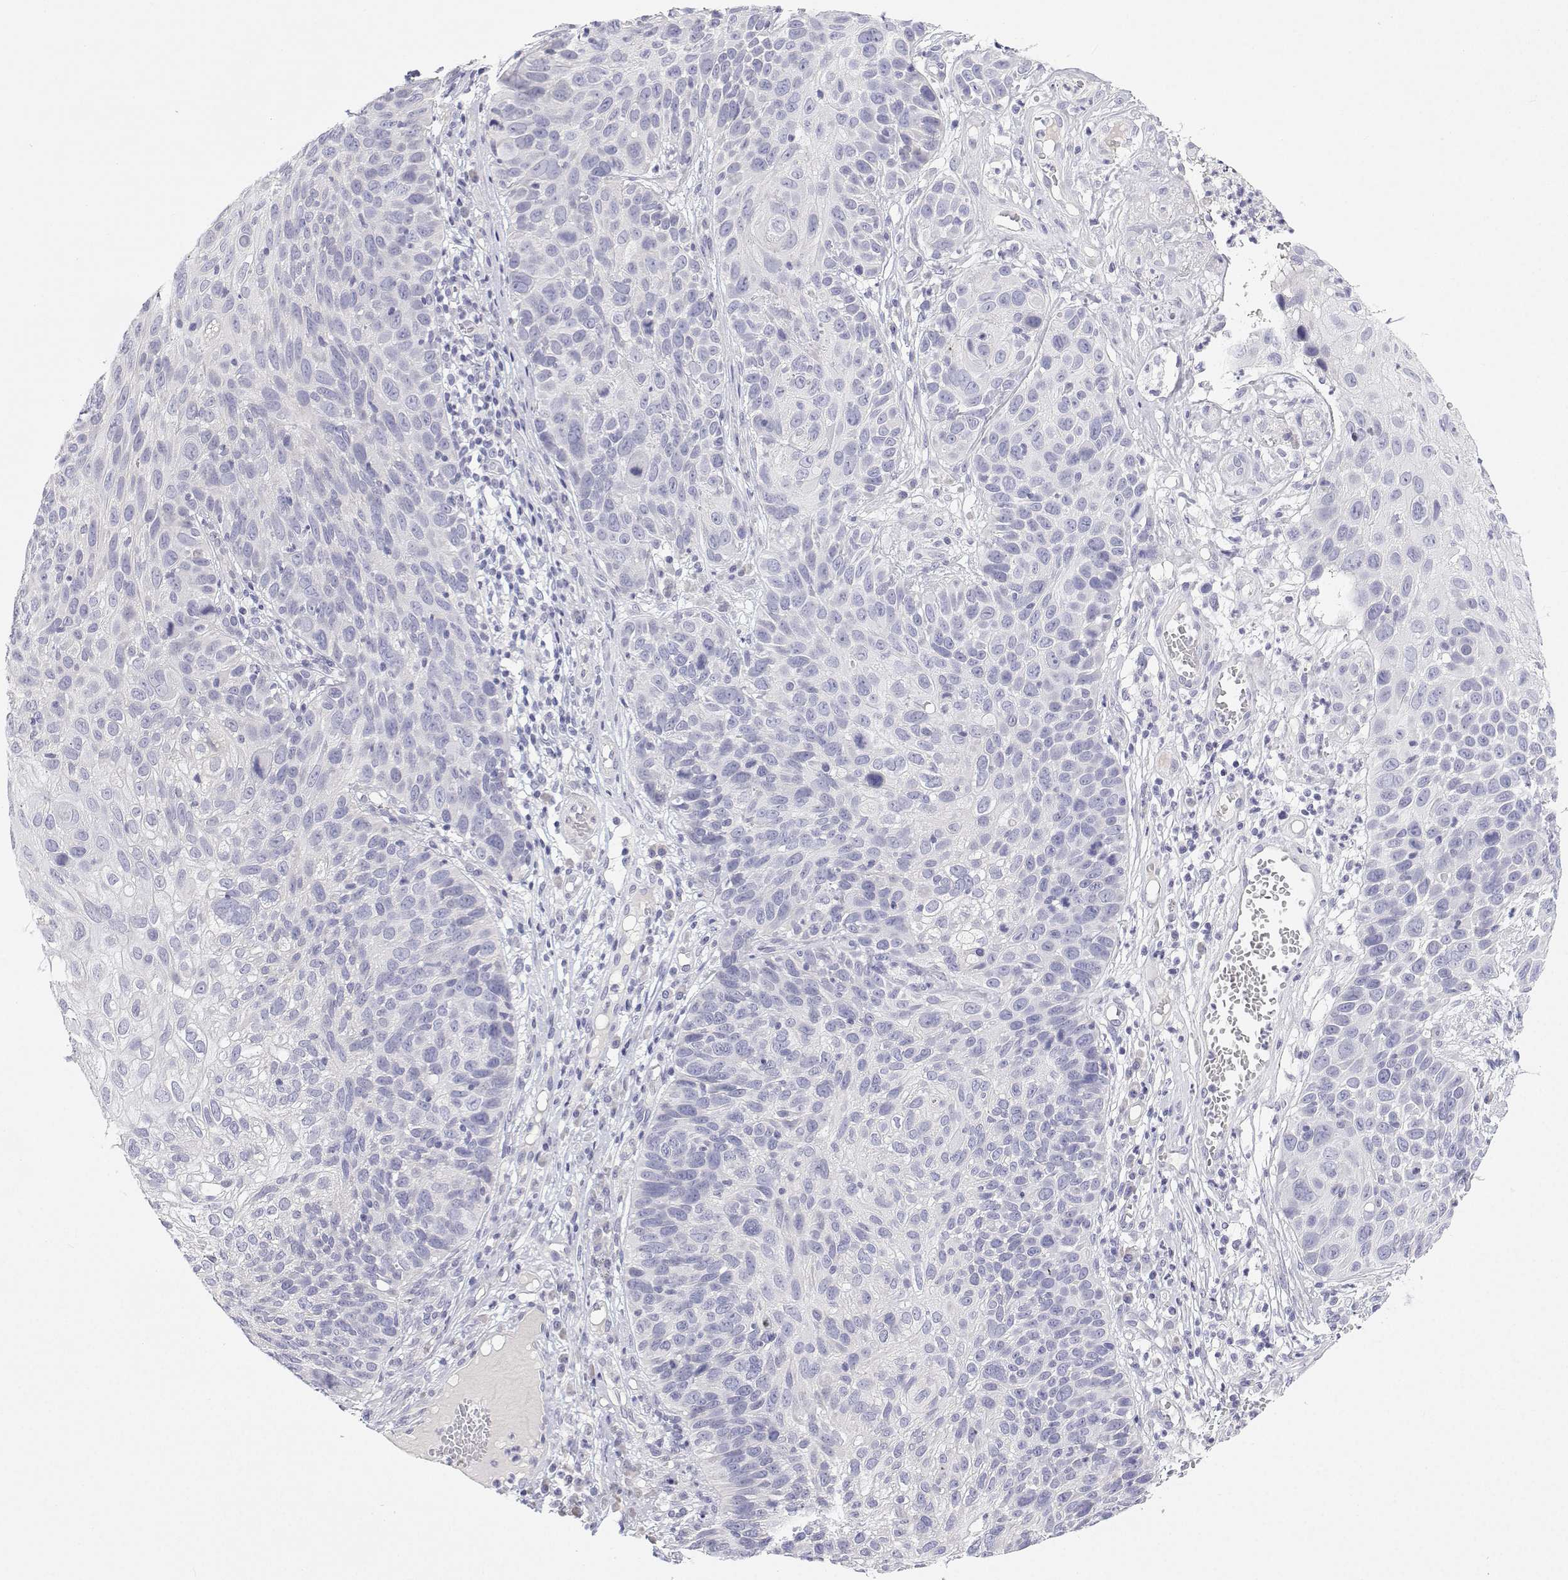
{"staining": {"intensity": "negative", "quantity": "none", "location": "none"}, "tissue": "skin cancer", "cell_type": "Tumor cells", "image_type": "cancer", "snomed": [{"axis": "morphology", "description": "Squamous cell carcinoma, NOS"}, {"axis": "topography", "description": "Skin"}], "caption": "Human squamous cell carcinoma (skin) stained for a protein using immunohistochemistry (IHC) exhibits no expression in tumor cells.", "gene": "ANKRD65", "patient": {"sex": "male", "age": 92}}